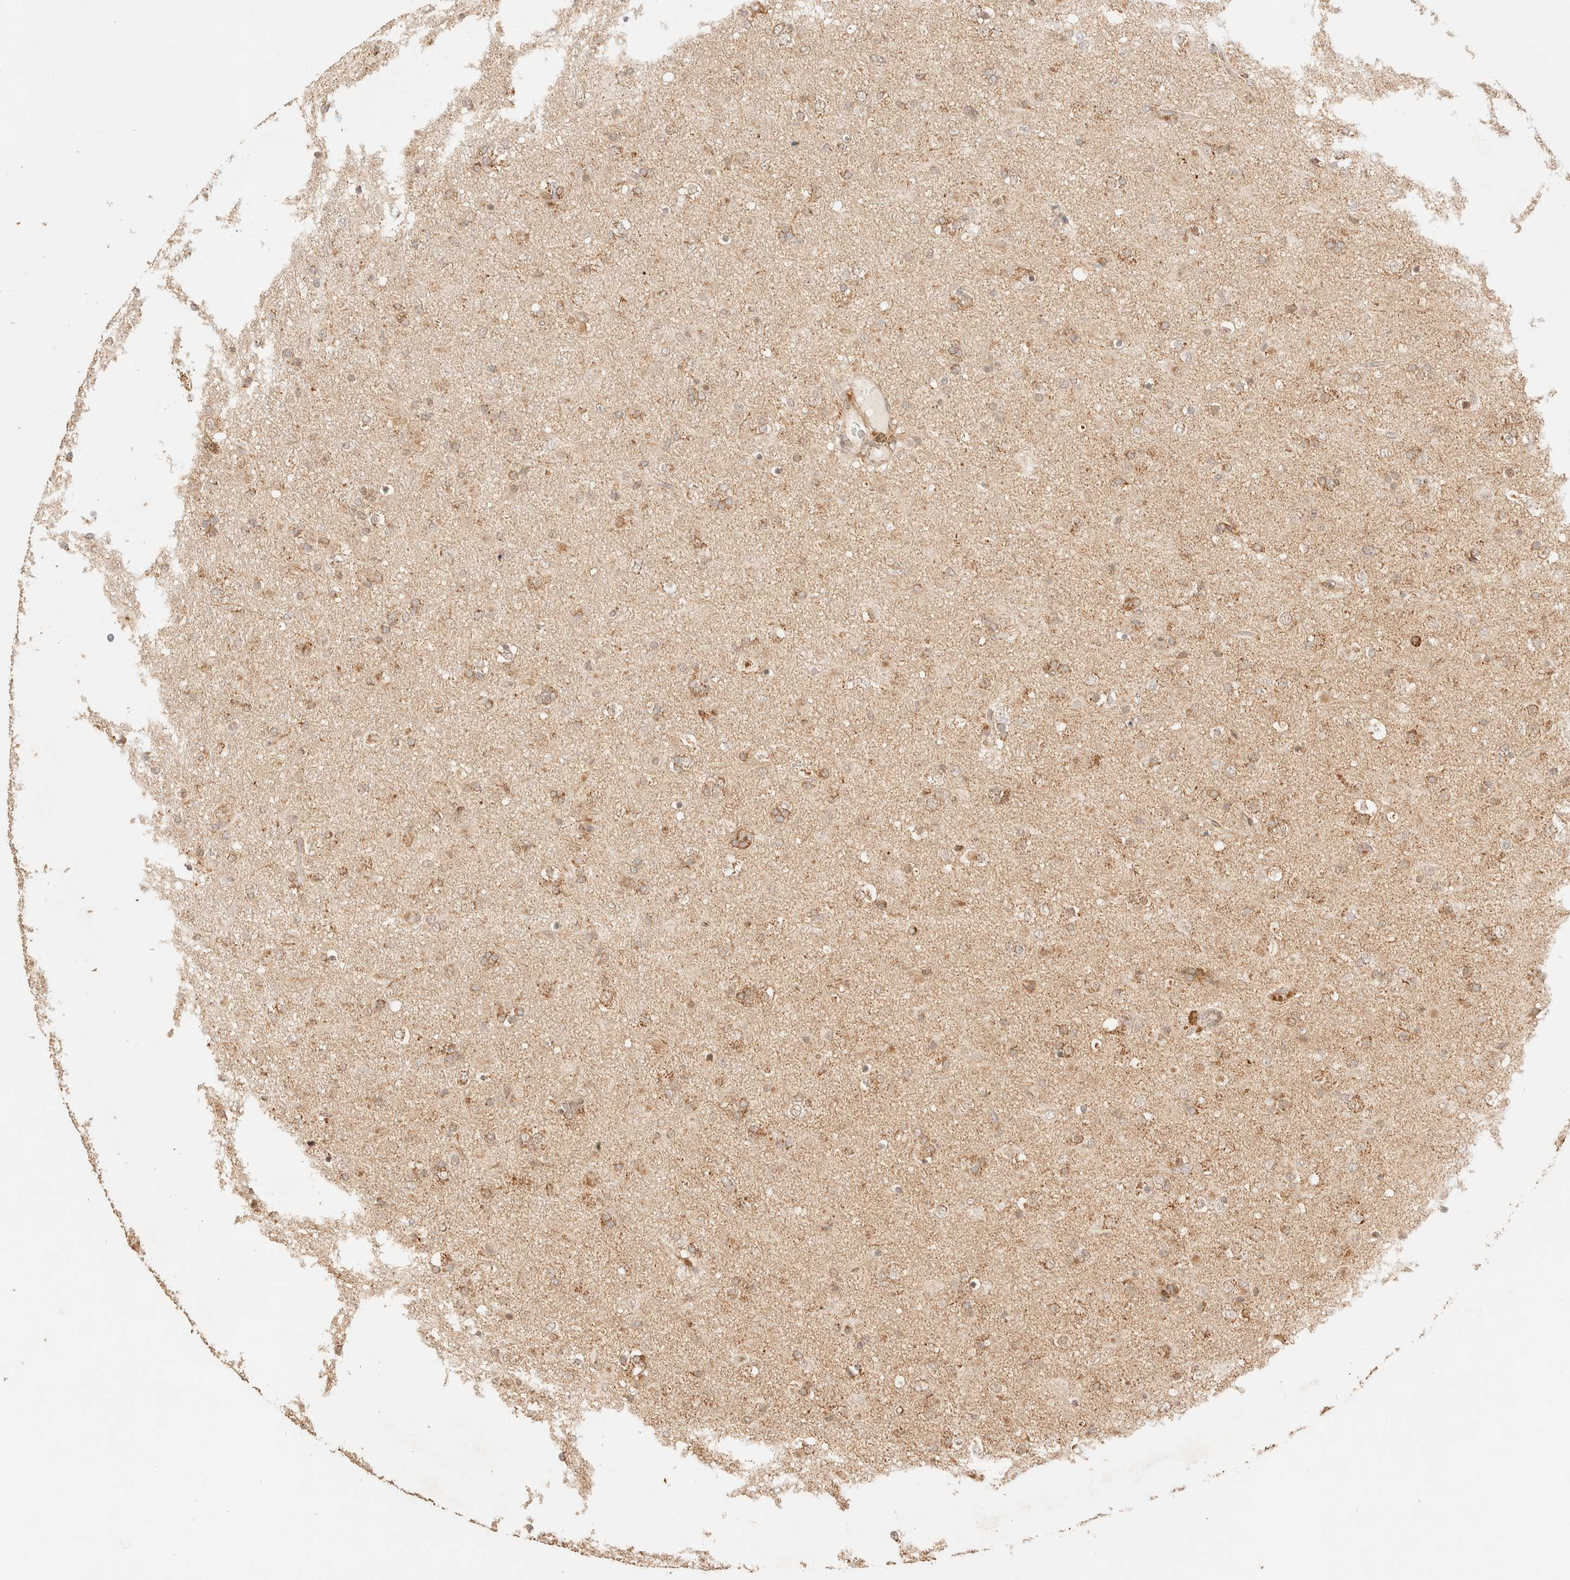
{"staining": {"intensity": "weak", "quantity": ">75%", "location": "cytoplasmic/membranous"}, "tissue": "glioma", "cell_type": "Tumor cells", "image_type": "cancer", "snomed": [{"axis": "morphology", "description": "Glioma, malignant, Low grade"}, {"axis": "topography", "description": "Brain"}], "caption": "Tumor cells exhibit low levels of weak cytoplasmic/membranous positivity in about >75% of cells in human malignant glioma (low-grade).", "gene": "TACO1", "patient": {"sex": "male", "age": 65}}